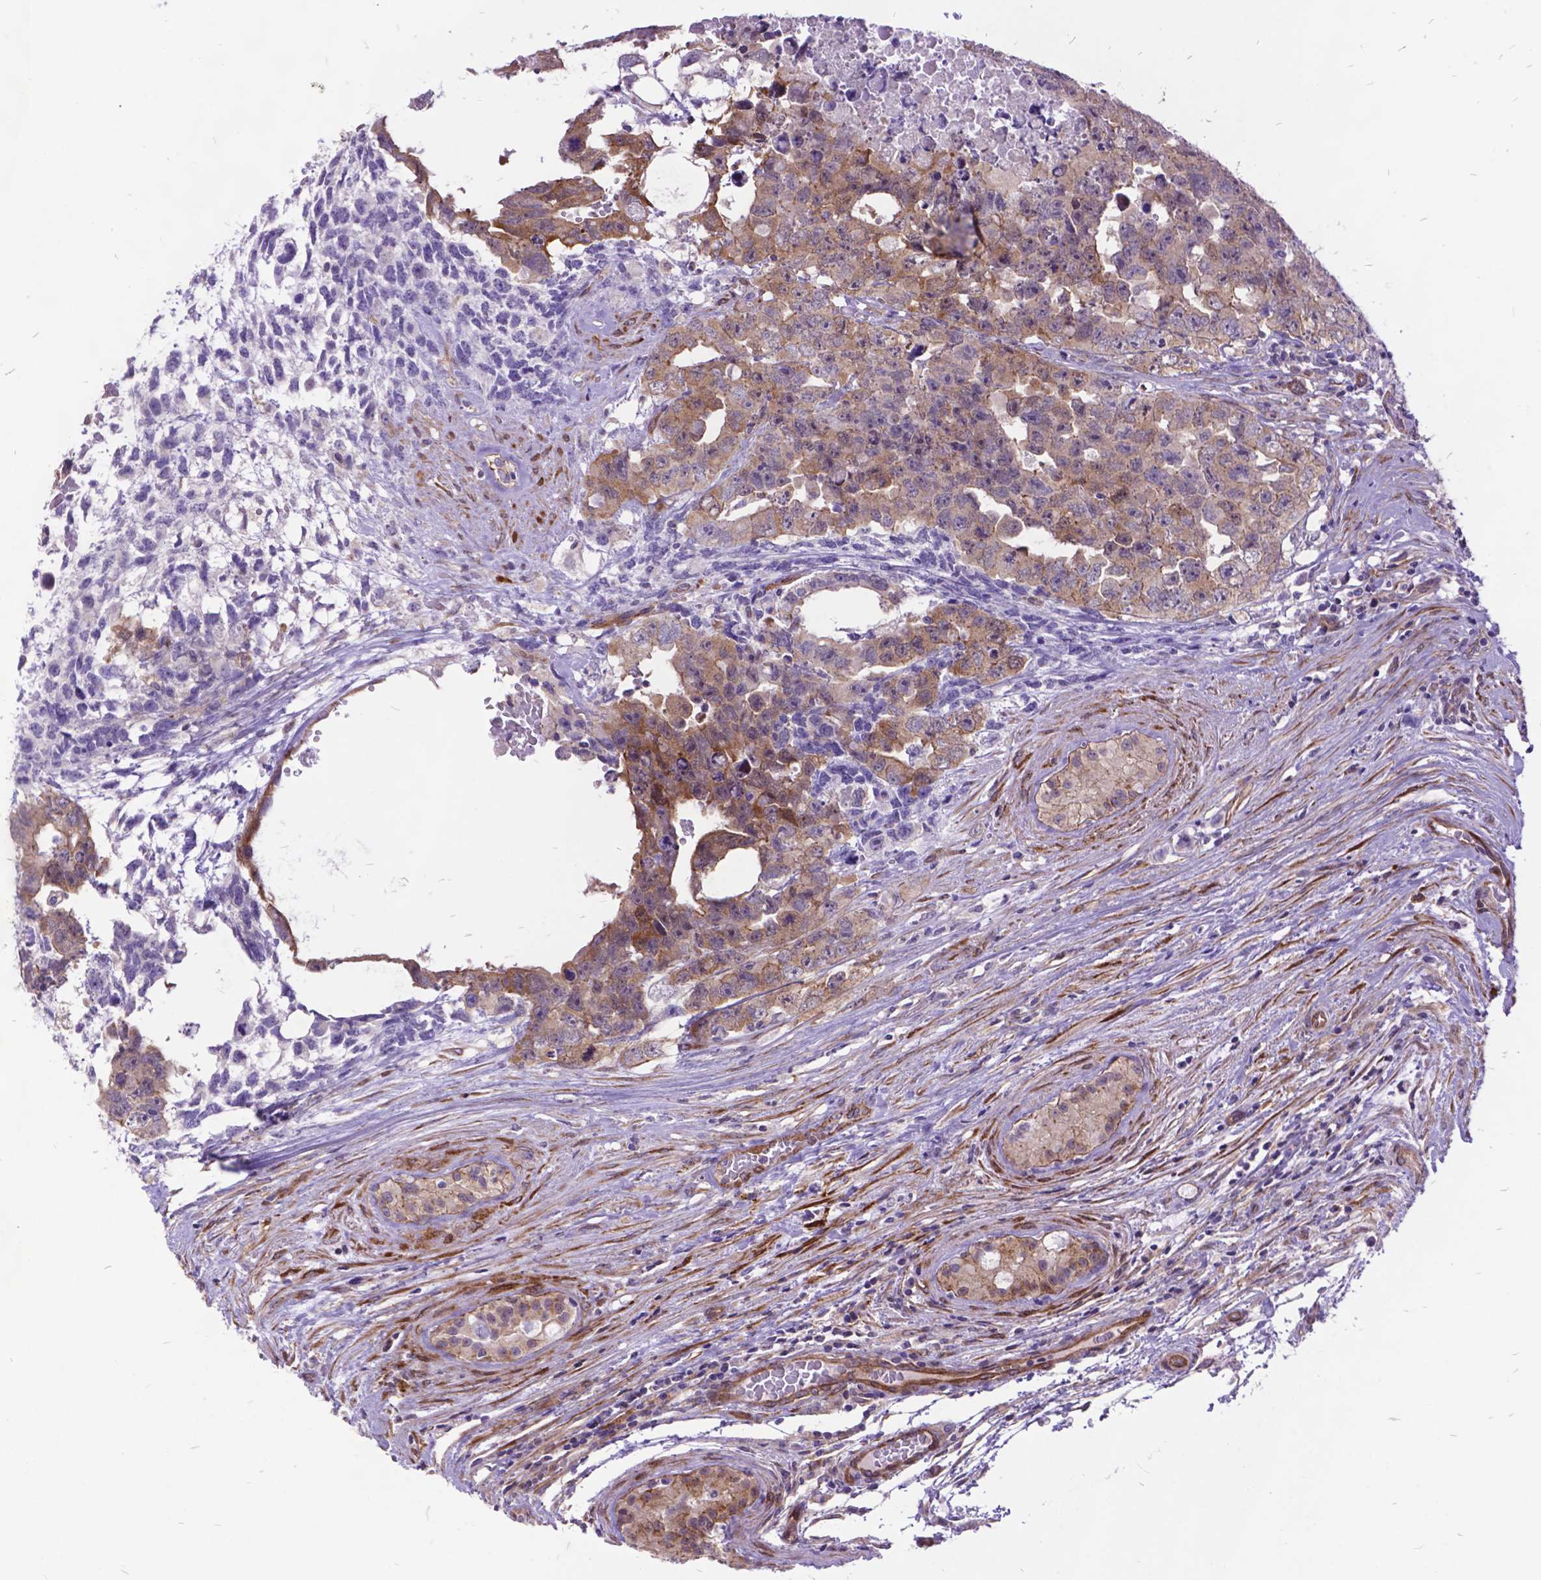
{"staining": {"intensity": "weak", "quantity": ">75%", "location": "cytoplasmic/membranous"}, "tissue": "testis cancer", "cell_type": "Tumor cells", "image_type": "cancer", "snomed": [{"axis": "morphology", "description": "Carcinoma, Embryonal, NOS"}, {"axis": "topography", "description": "Testis"}], "caption": "Human testis cancer (embryonal carcinoma) stained with a brown dye shows weak cytoplasmic/membranous positive expression in about >75% of tumor cells.", "gene": "GRB7", "patient": {"sex": "male", "age": 24}}